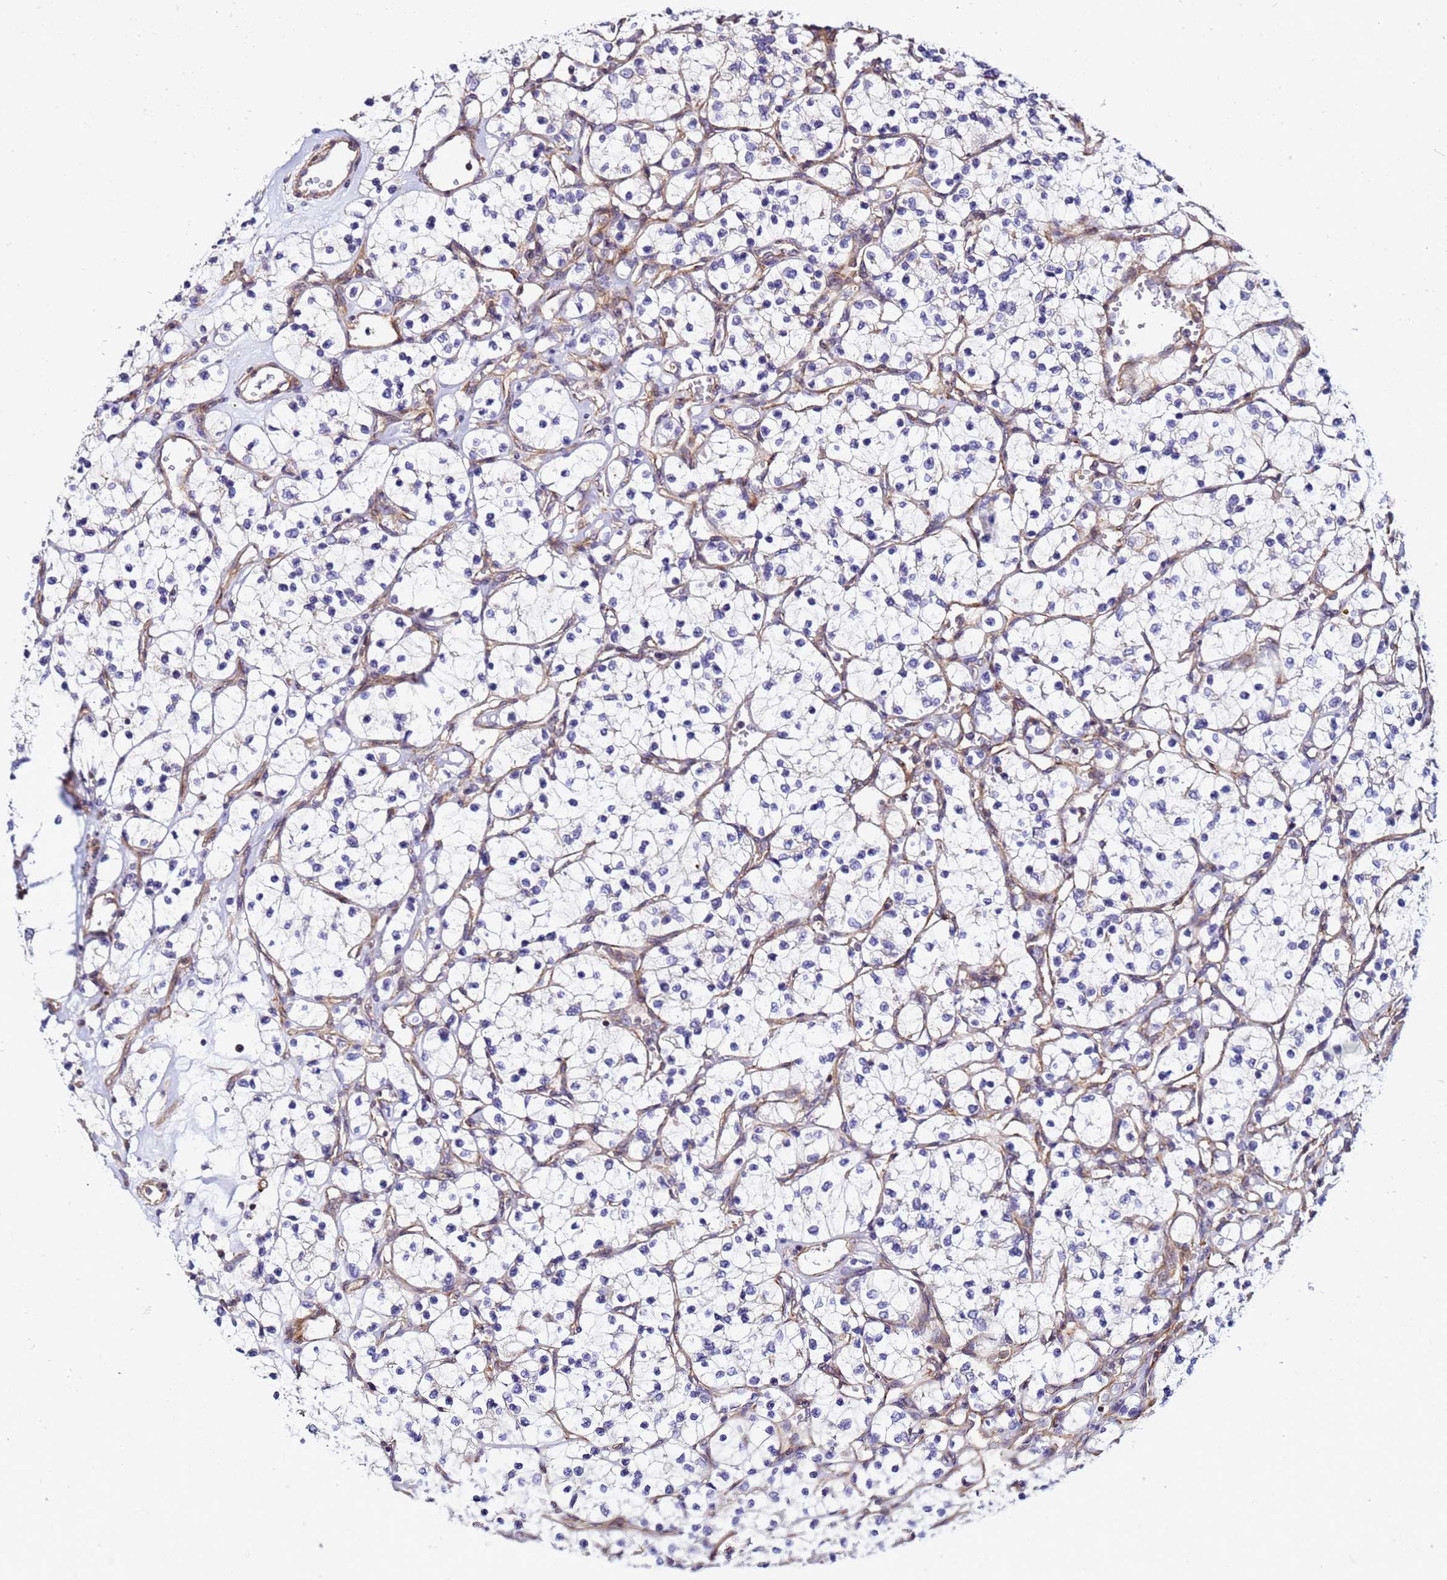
{"staining": {"intensity": "negative", "quantity": "none", "location": "none"}, "tissue": "renal cancer", "cell_type": "Tumor cells", "image_type": "cancer", "snomed": [{"axis": "morphology", "description": "Adenocarcinoma, NOS"}, {"axis": "topography", "description": "Kidney"}], "caption": "This is an immunohistochemistry micrograph of human adenocarcinoma (renal). There is no staining in tumor cells.", "gene": "STK38", "patient": {"sex": "female", "age": 69}}